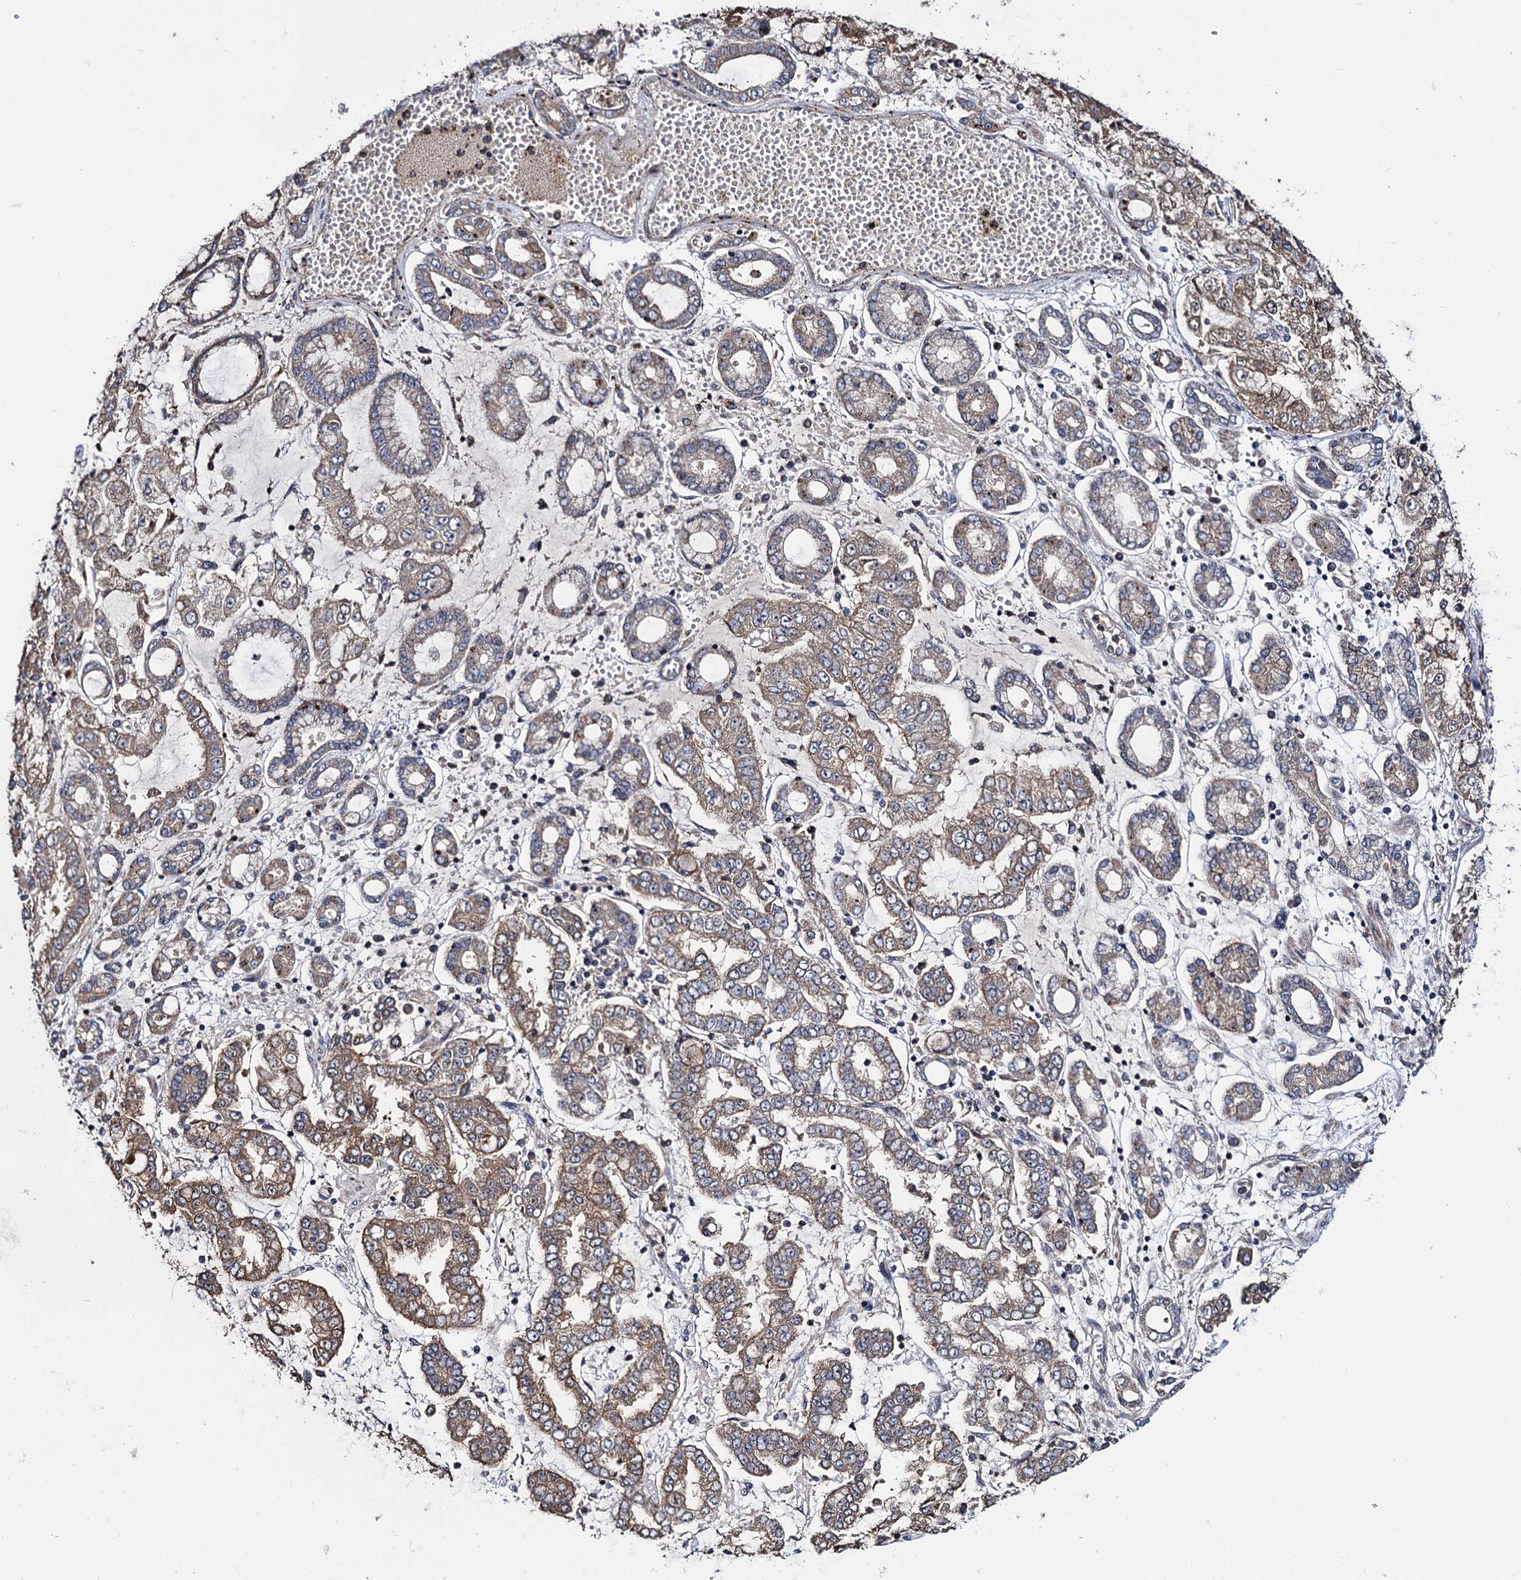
{"staining": {"intensity": "moderate", "quantity": "25%-75%", "location": "cytoplasmic/membranous"}, "tissue": "stomach cancer", "cell_type": "Tumor cells", "image_type": "cancer", "snomed": [{"axis": "morphology", "description": "Adenocarcinoma, NOS"}, {"axis": "topography", "description": "Stomach"}], "caption": "Tumor cells demonstrate moderate cytoplasmic/membranous expression in about 25%-75% of cells in stomach cancer (adenocarcinoma).", "gene": "CEP192", "patient": {"sex": "male", "age": 76}}